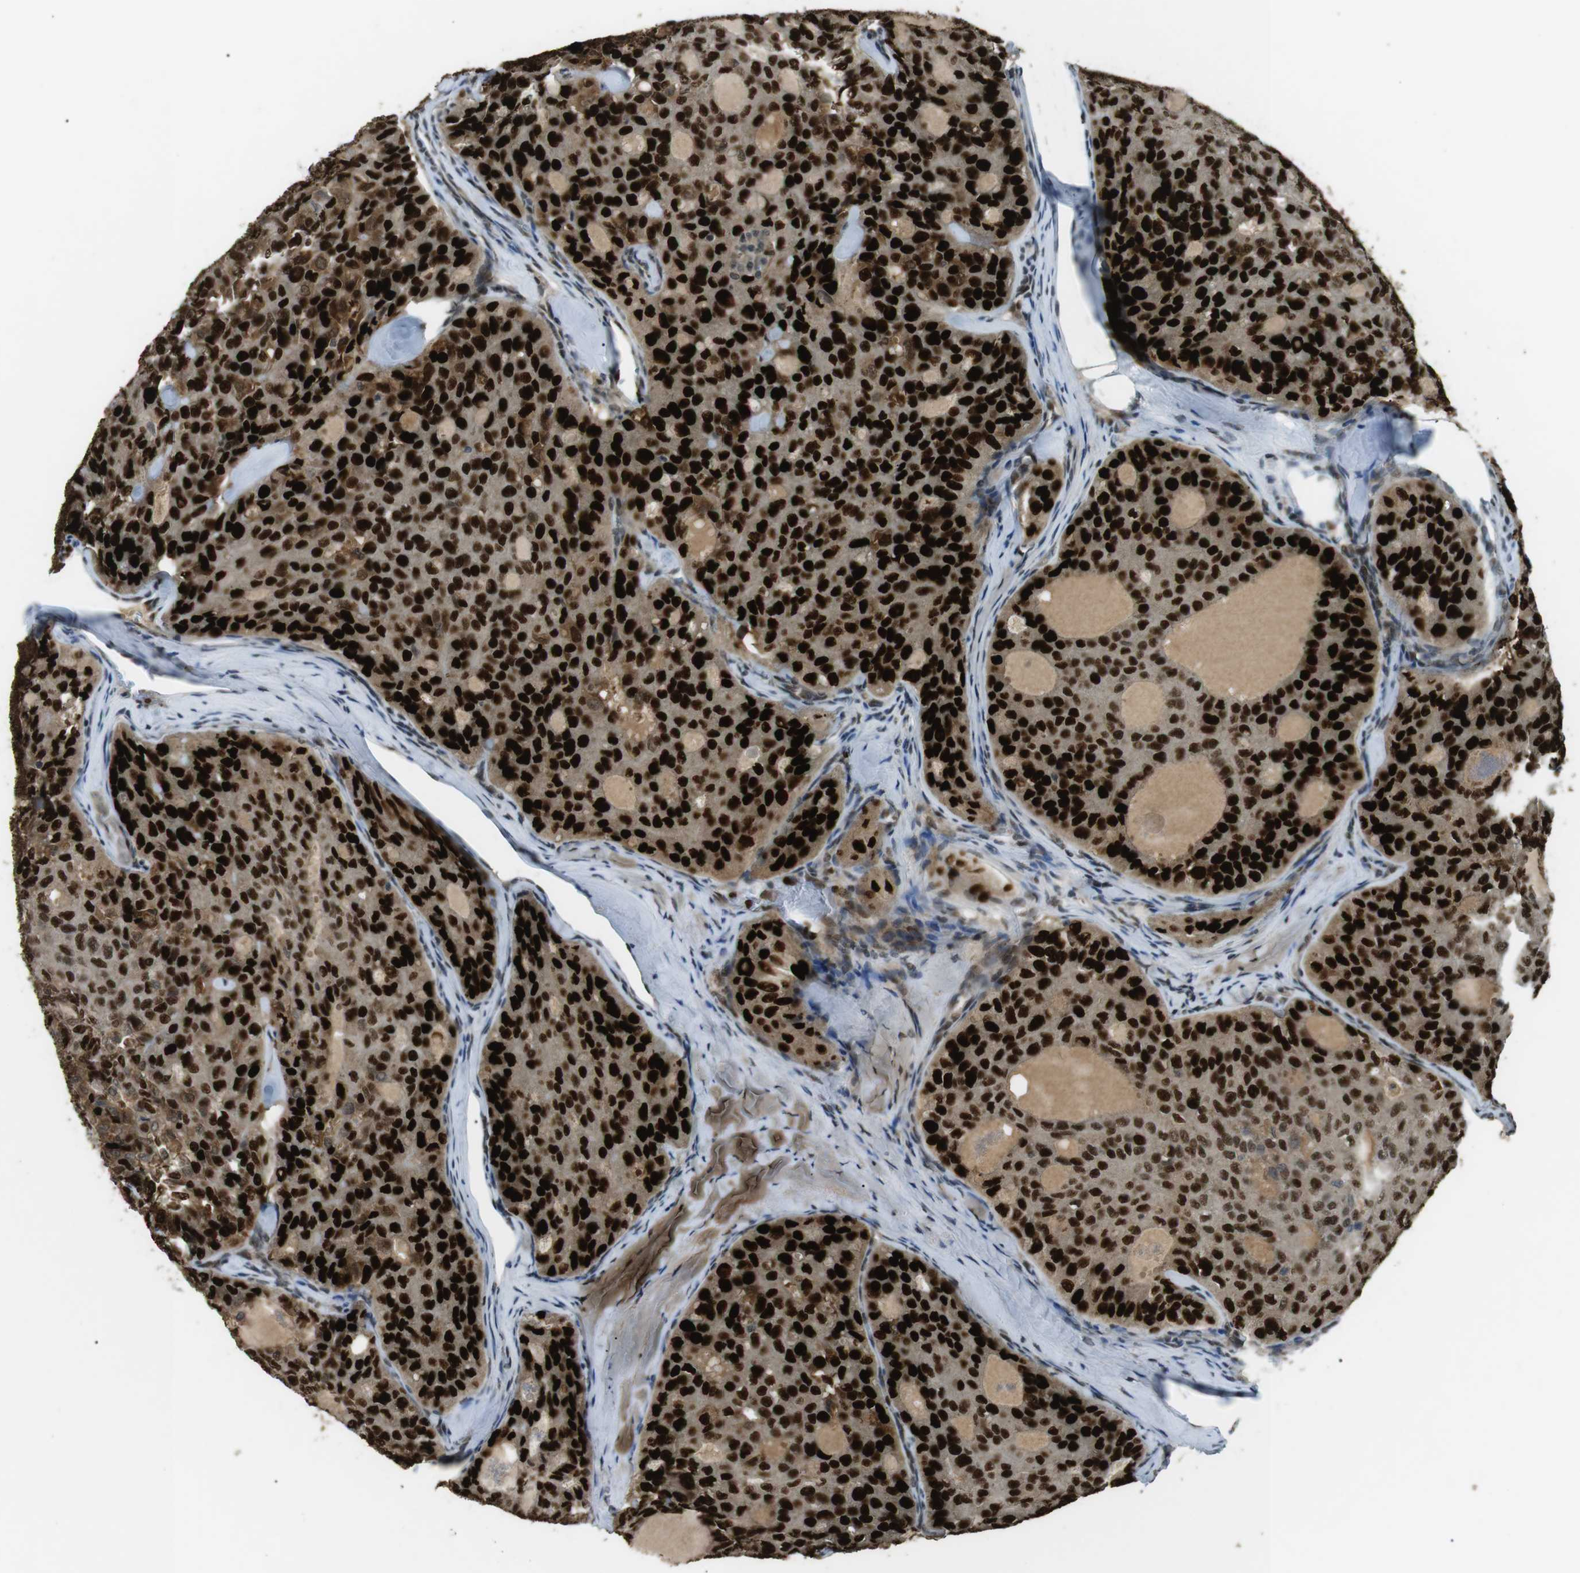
{"staining": {"intensity": "strong", "quantity": ">75%", "location": "cytoplasmic/membranous,nuclear"}, "tissue": "thyroid cancer", "cell_type": "Tumor cells", "image_type": "cancer", "snomed": [{"axis": "morphology", "description": "Follicular adenoma carcinoma, NOS"}, {"axis": "topography", "description": "Thyroid gland"}], "caption": "A brown stain shows strong cytoplasmic/membranous and nuclear expression of a protein in thyroid cancer tumor cells. Nuclei are stained in blue.", "gene": "ORAI3", "patient": {"sex": "male", "age": 75}}